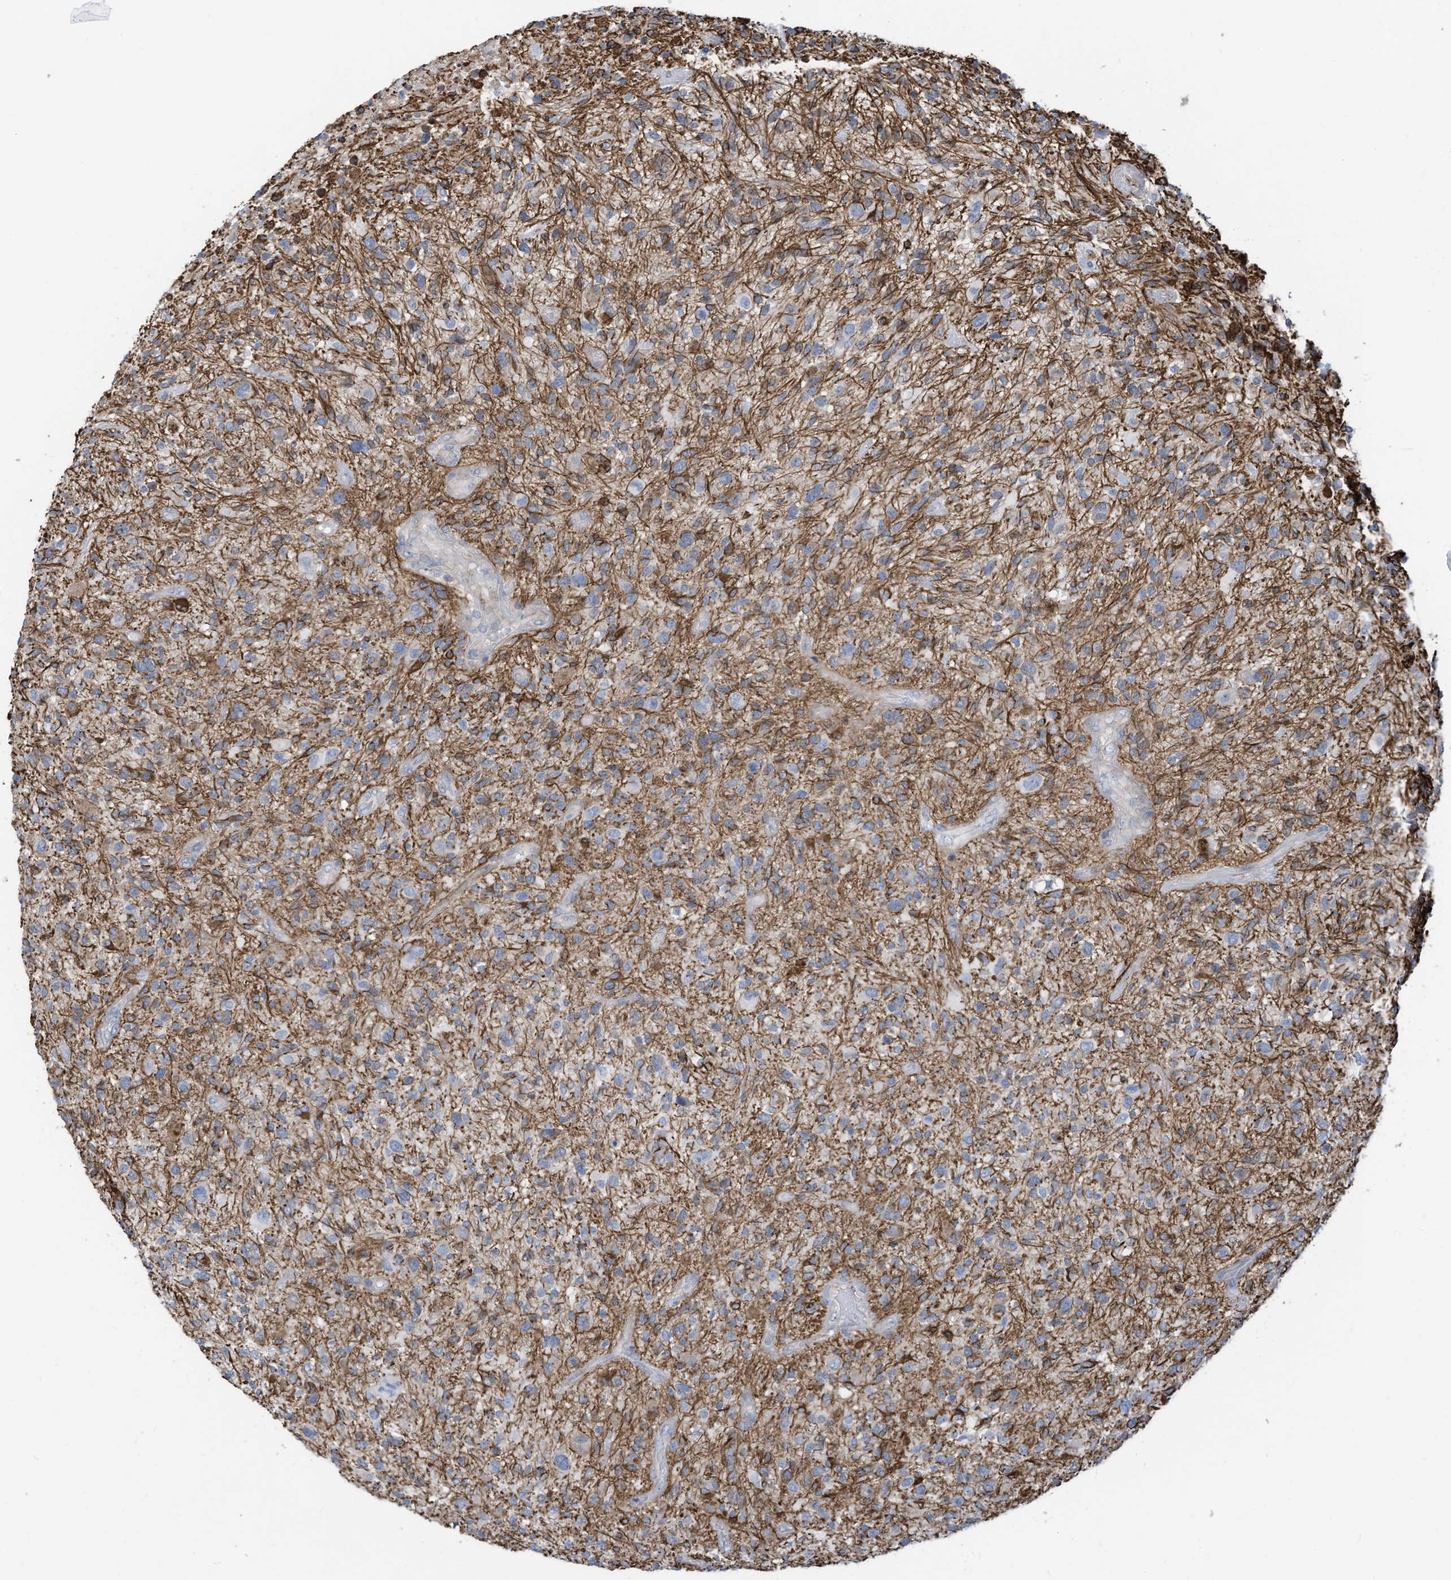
{"staining": {"intensity": "negative", "quantity": "none", "location": "none"}, "tissue": "glioma", "cell_type": "Tumor cells", "image_type": "cancer", "snomed": [{"axis": "morphology", "description": "Glioma, malignant, High grade"}, {"axis": "topography", "description": "Brain"}], "caption": "An IHC photomicrograph of glioma is shown. There is no staining in tumor cells of glioma. (DAB immunohistochemistry (IHC) with hematoxylin counter stain).", "gene": "SLC1A5", "patient": {"sex": "male", "age": 47}}